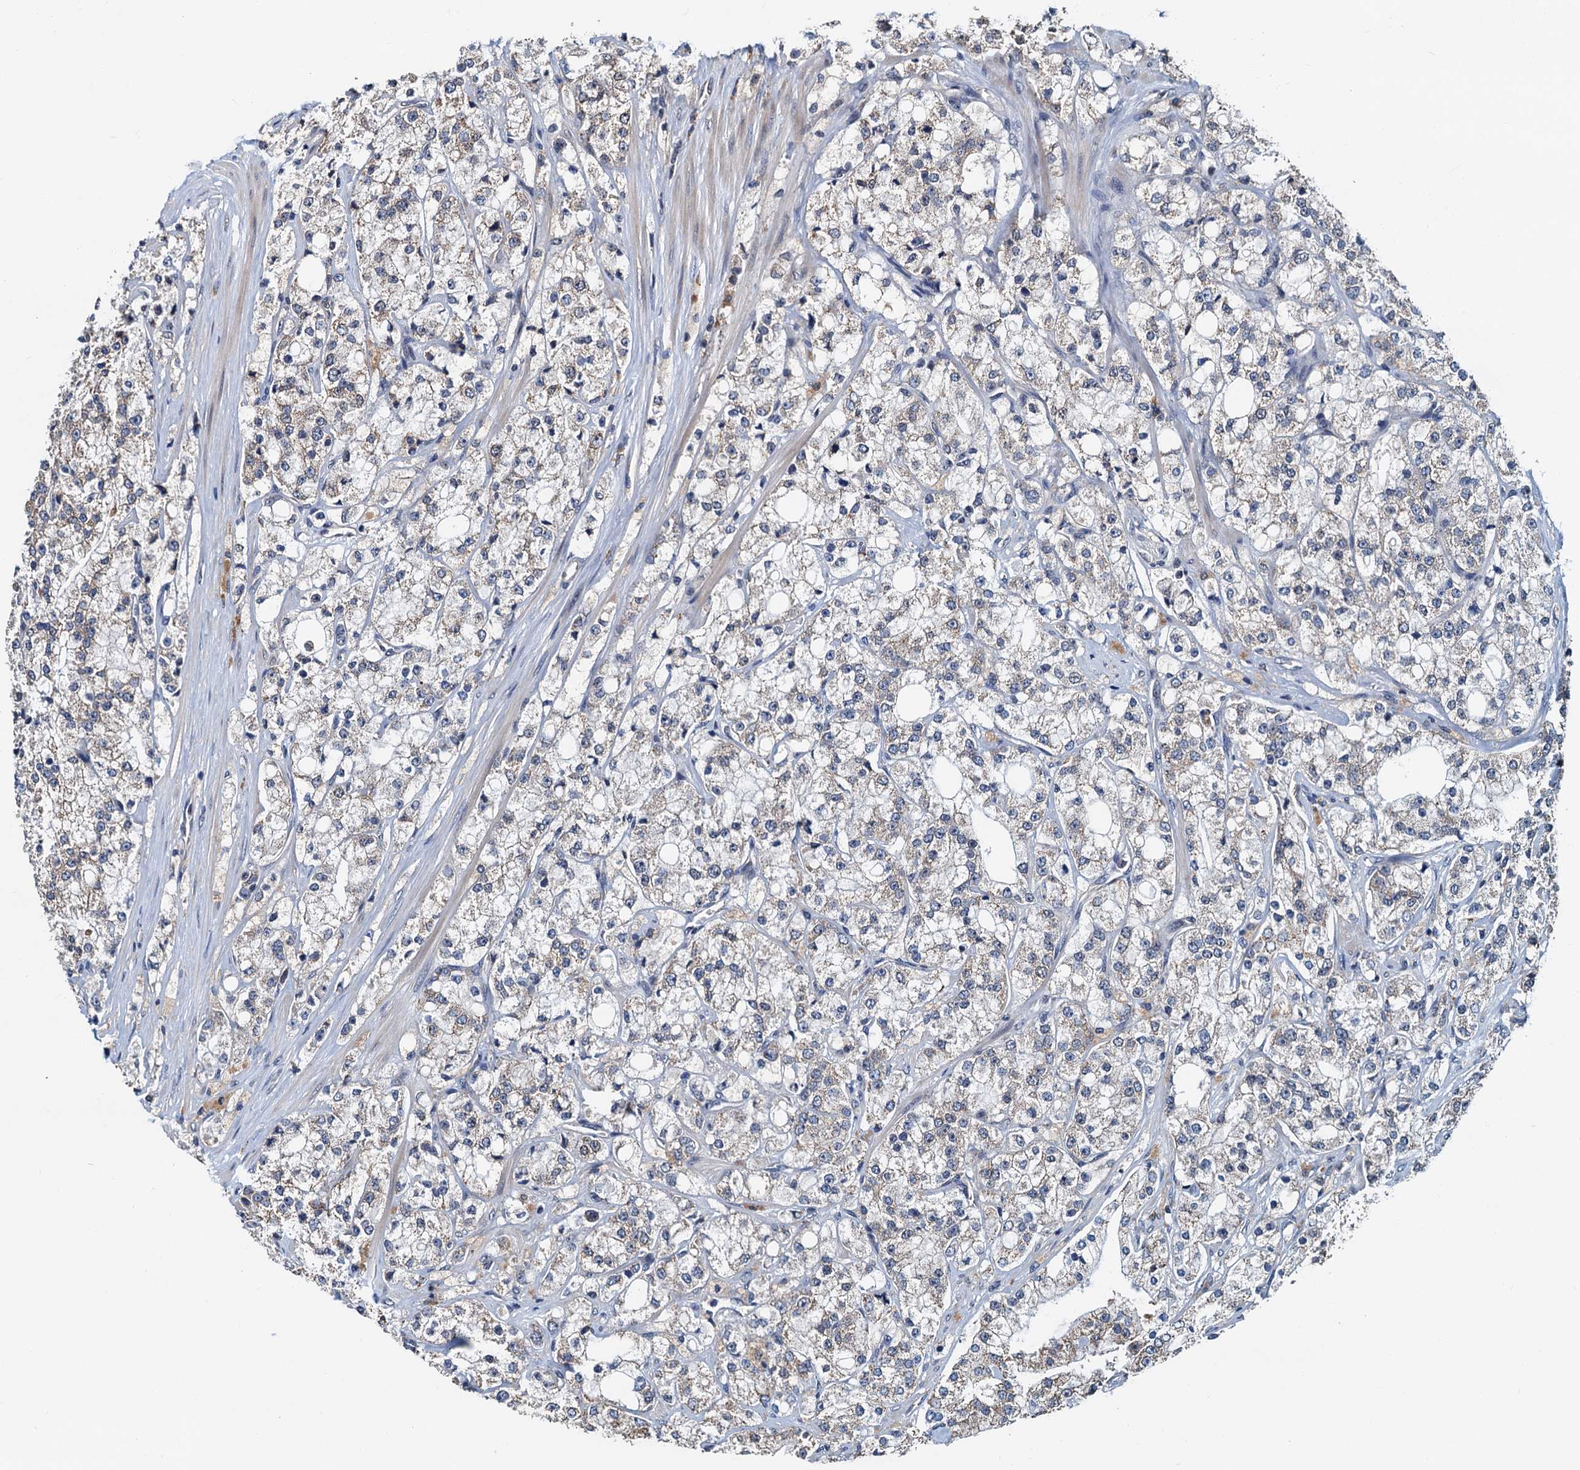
{"staining": {"intensity": "weak", "quantity": "25%-75%", "location": "cytoplasmic/membranous"}, "tissue": "prostate cancer", "cell_type": "Tumor cells", "image_type": "cancer", "snomed": [{"axis": "morphology", "description": "Adenocarcinoma, High grade"}, {"axis": "topography", "description": "Prostate"}], "caption": "Brown immunohistochemical staining in prostate cancer exhibits weak cytoplasmic/membranous staining in about 25%-75% of tumor cells.", "gene": "MCMBP", "patient": {"sex": "male", "age": 64}}